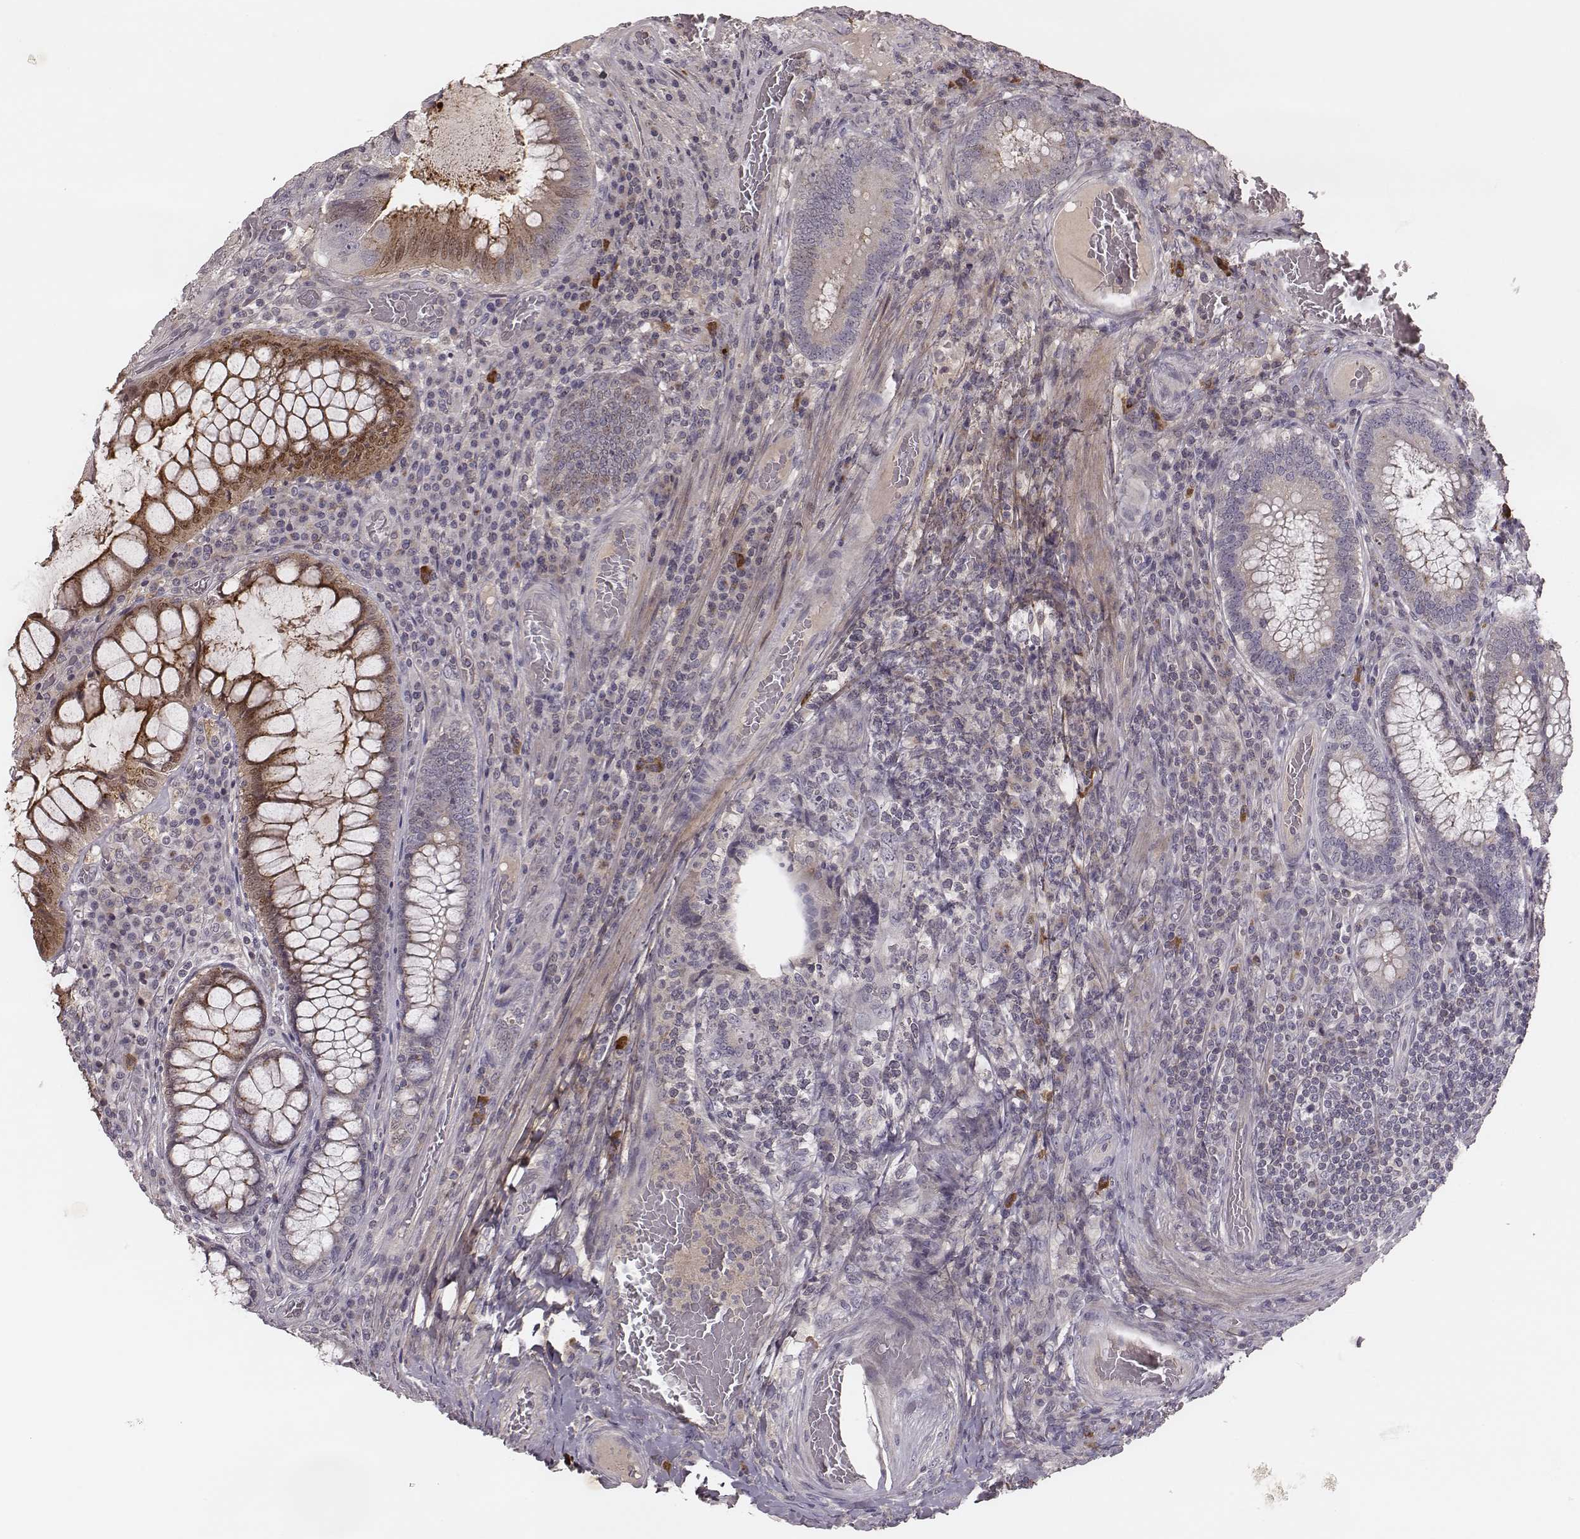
{"staining": {"intensity": "weak", "quantity": ">75%", "location": "cytoplasmic/membranous"}, "tissue": "colorectal cancer", "cell_type": "Tumor cells", "image_type": "cancer", "snomed": [{"axis": "morphology", "description": "Adenocarcinoma, NOS"}, {"axis": "topography", "description": "Colon"}], "caption": "Tumor cells exhibit low levels of weak cytoplasmic/membranous expression in approximately >75% of cells in human colorectal cancer (adenocarcinoma).", "gene": "SDCBP2", "patient": {"sex": "female", "age": 86}}